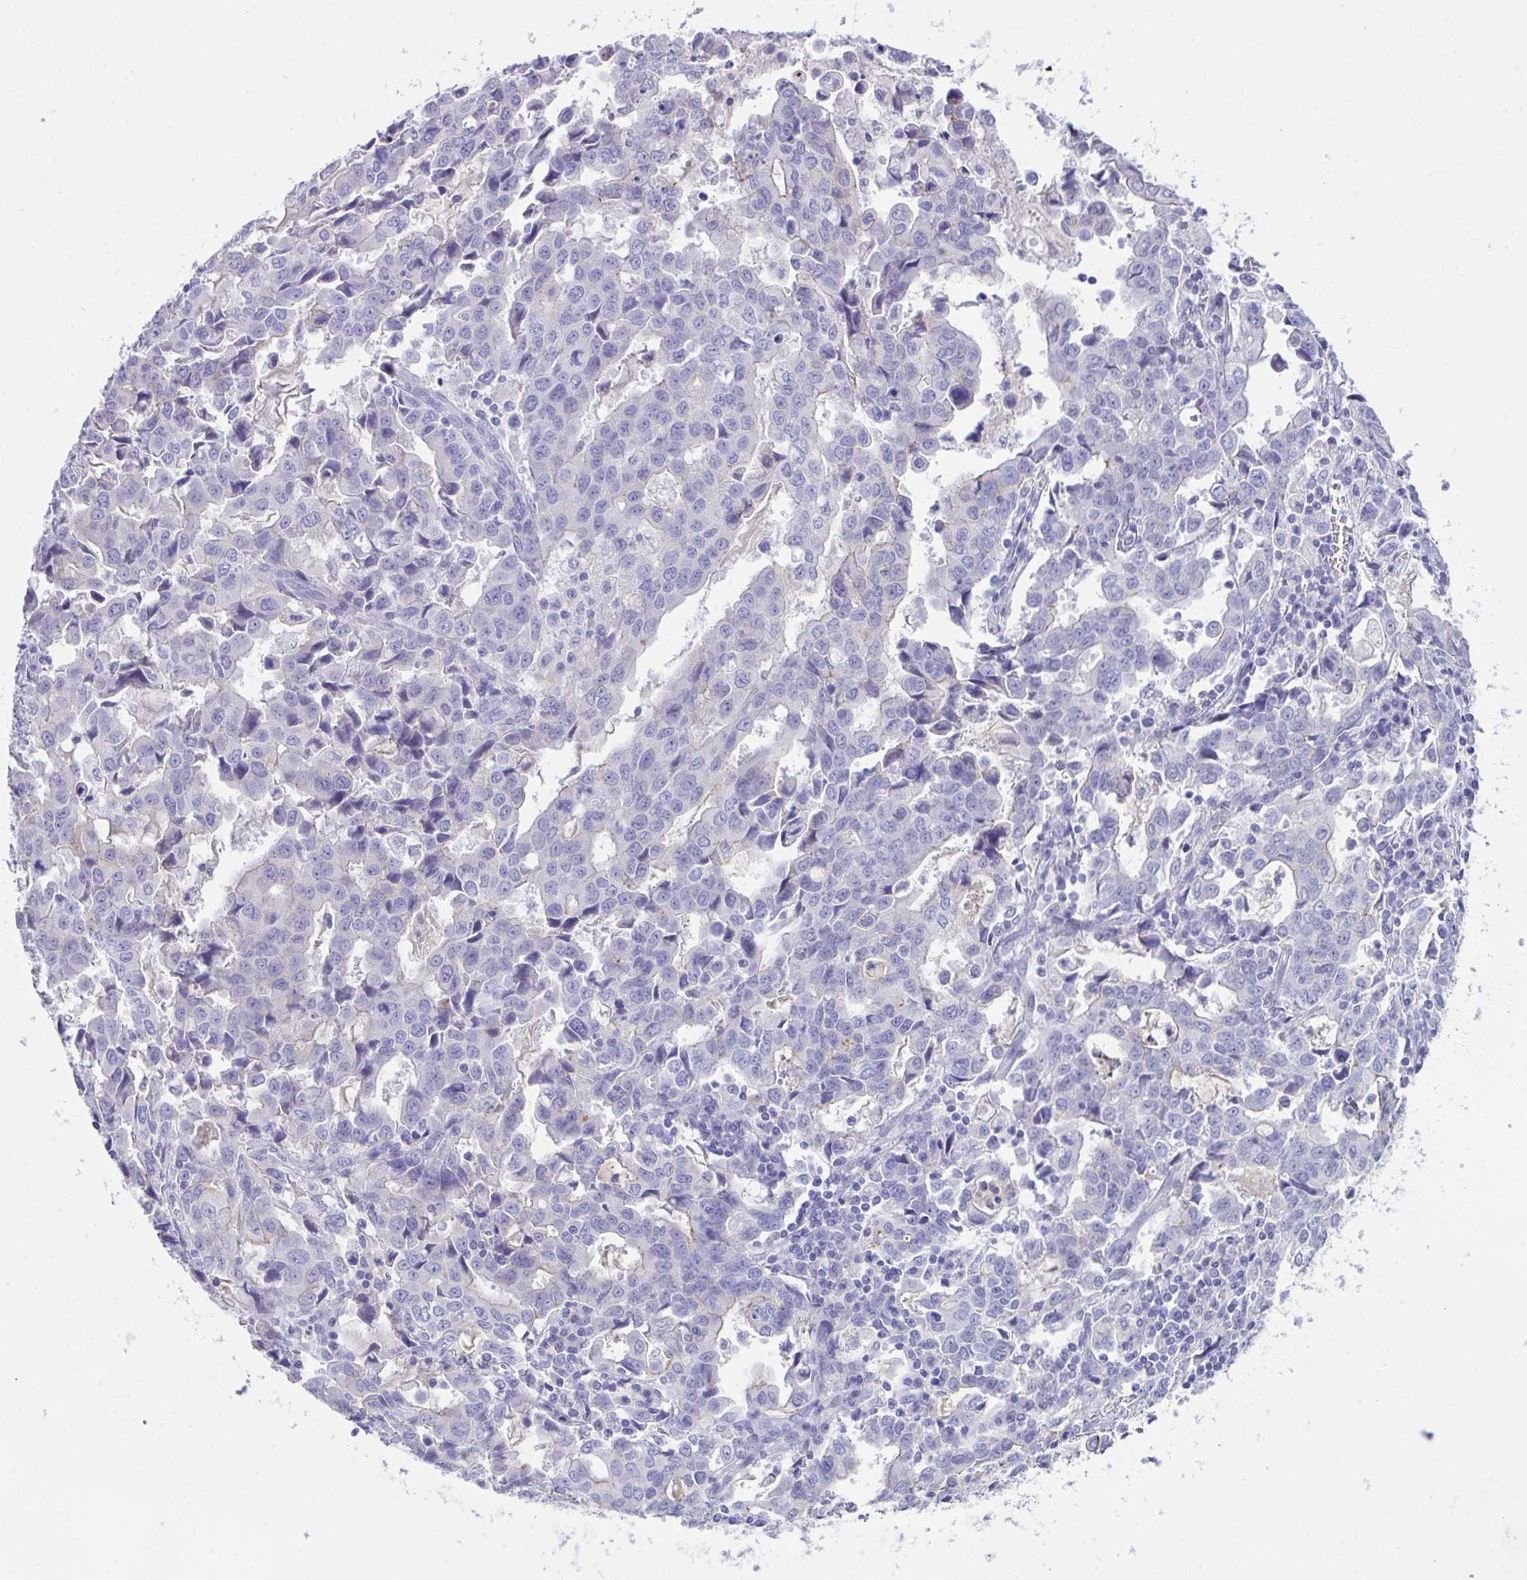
{"staining": {"intensity": "negative", "quantity": "none", "location": "none"}, "tissue": "stomach cancer", "cell_type": "Tumor cells", "image_type": "cancer", "snomed": [{"axis": "morphology", "description": "Adenocarcinoma, NOS"}, {"axis": "topography", "description": "Stomach, upper"}], "caption": "Immunohistochemical staining of stomach adenocarcinoma exhibits no significant expression in tumor cells. (Brightfield microscopy of DAB immunohistochemistry at high magnification).", "gene": "GLB1L2", "patient": {"sex": "male", "age": 85}}